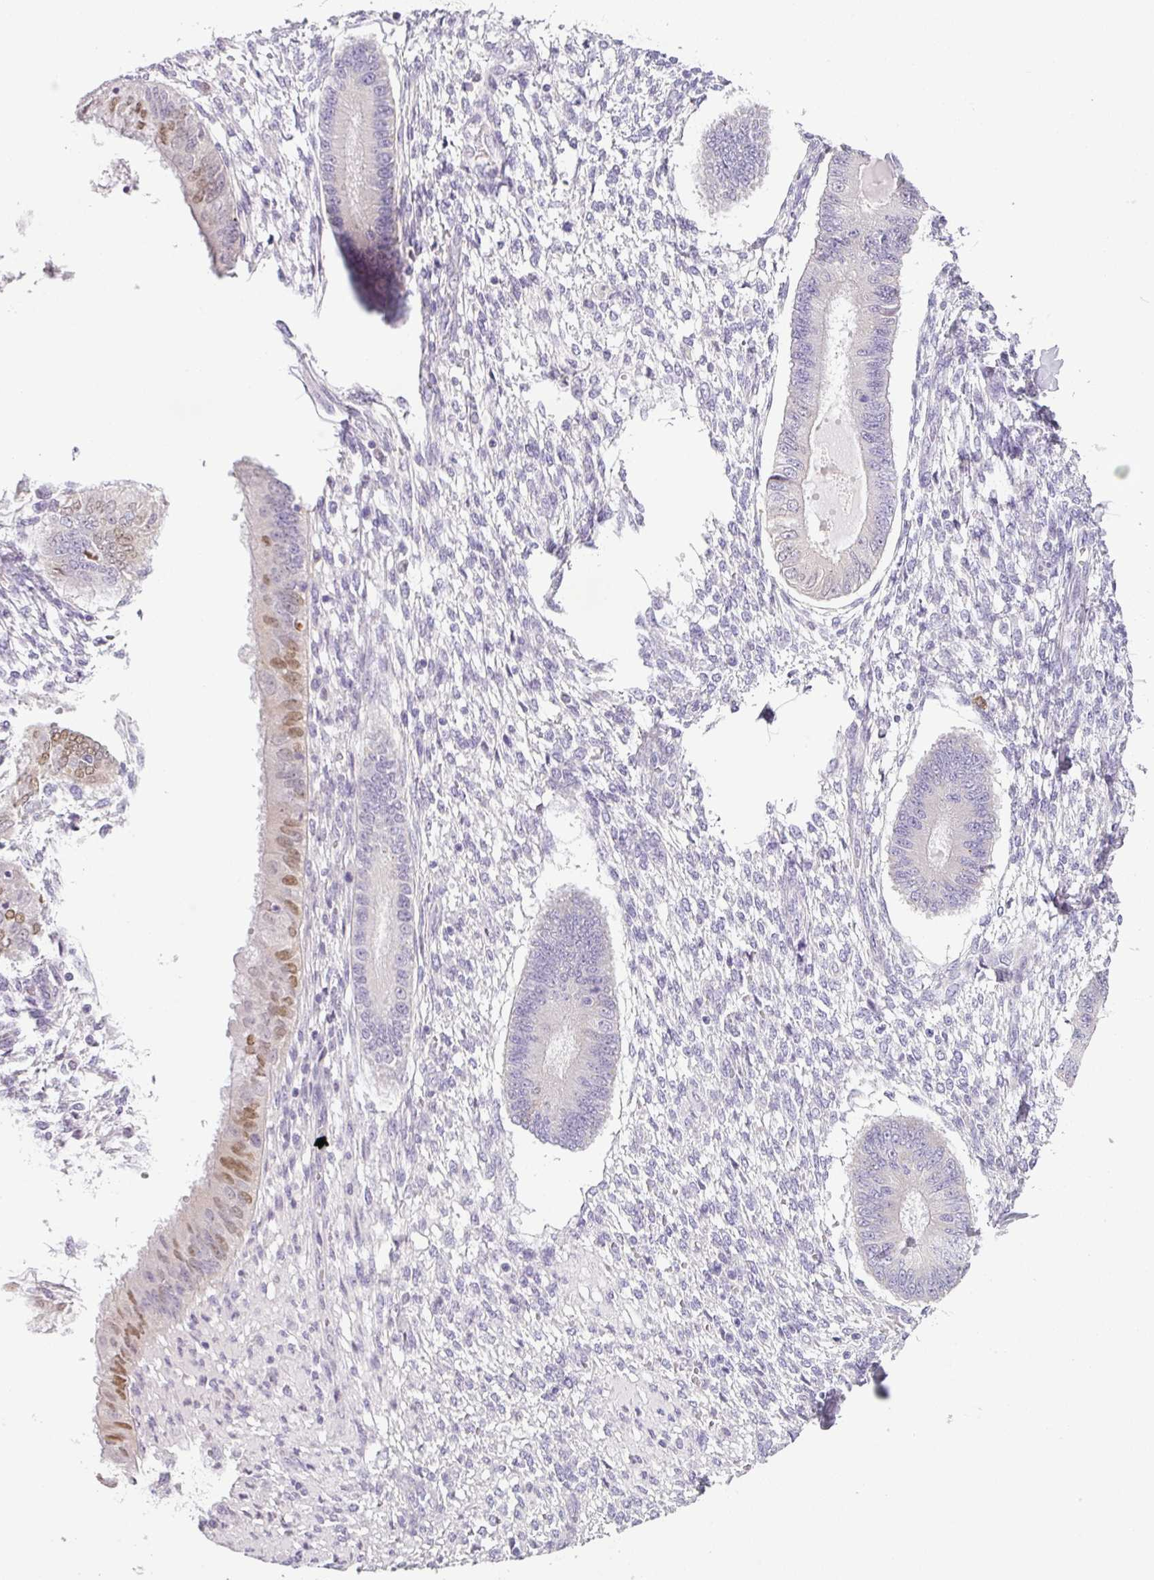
{"staining": {"intensity": "negative", "quantity": "none", "location": "none"}, "tissue": "endometrium", "cell_type": "Cells in endometrial stroma", "image_type": "normal", "snomed": [{"axis": "morphology", "description": "Normal tissue, NOS"}, {"axis": "topography", "description": "Endometrium"}], "caption": "Immunohistochemistry (IHC) photomicrograph of normal human endometrium stained for a protein (brown), which exhibits no expression in cells in endometrial stroma.", "gene": "HMCN2", "patient": {"sex": "female", "age": 49}}